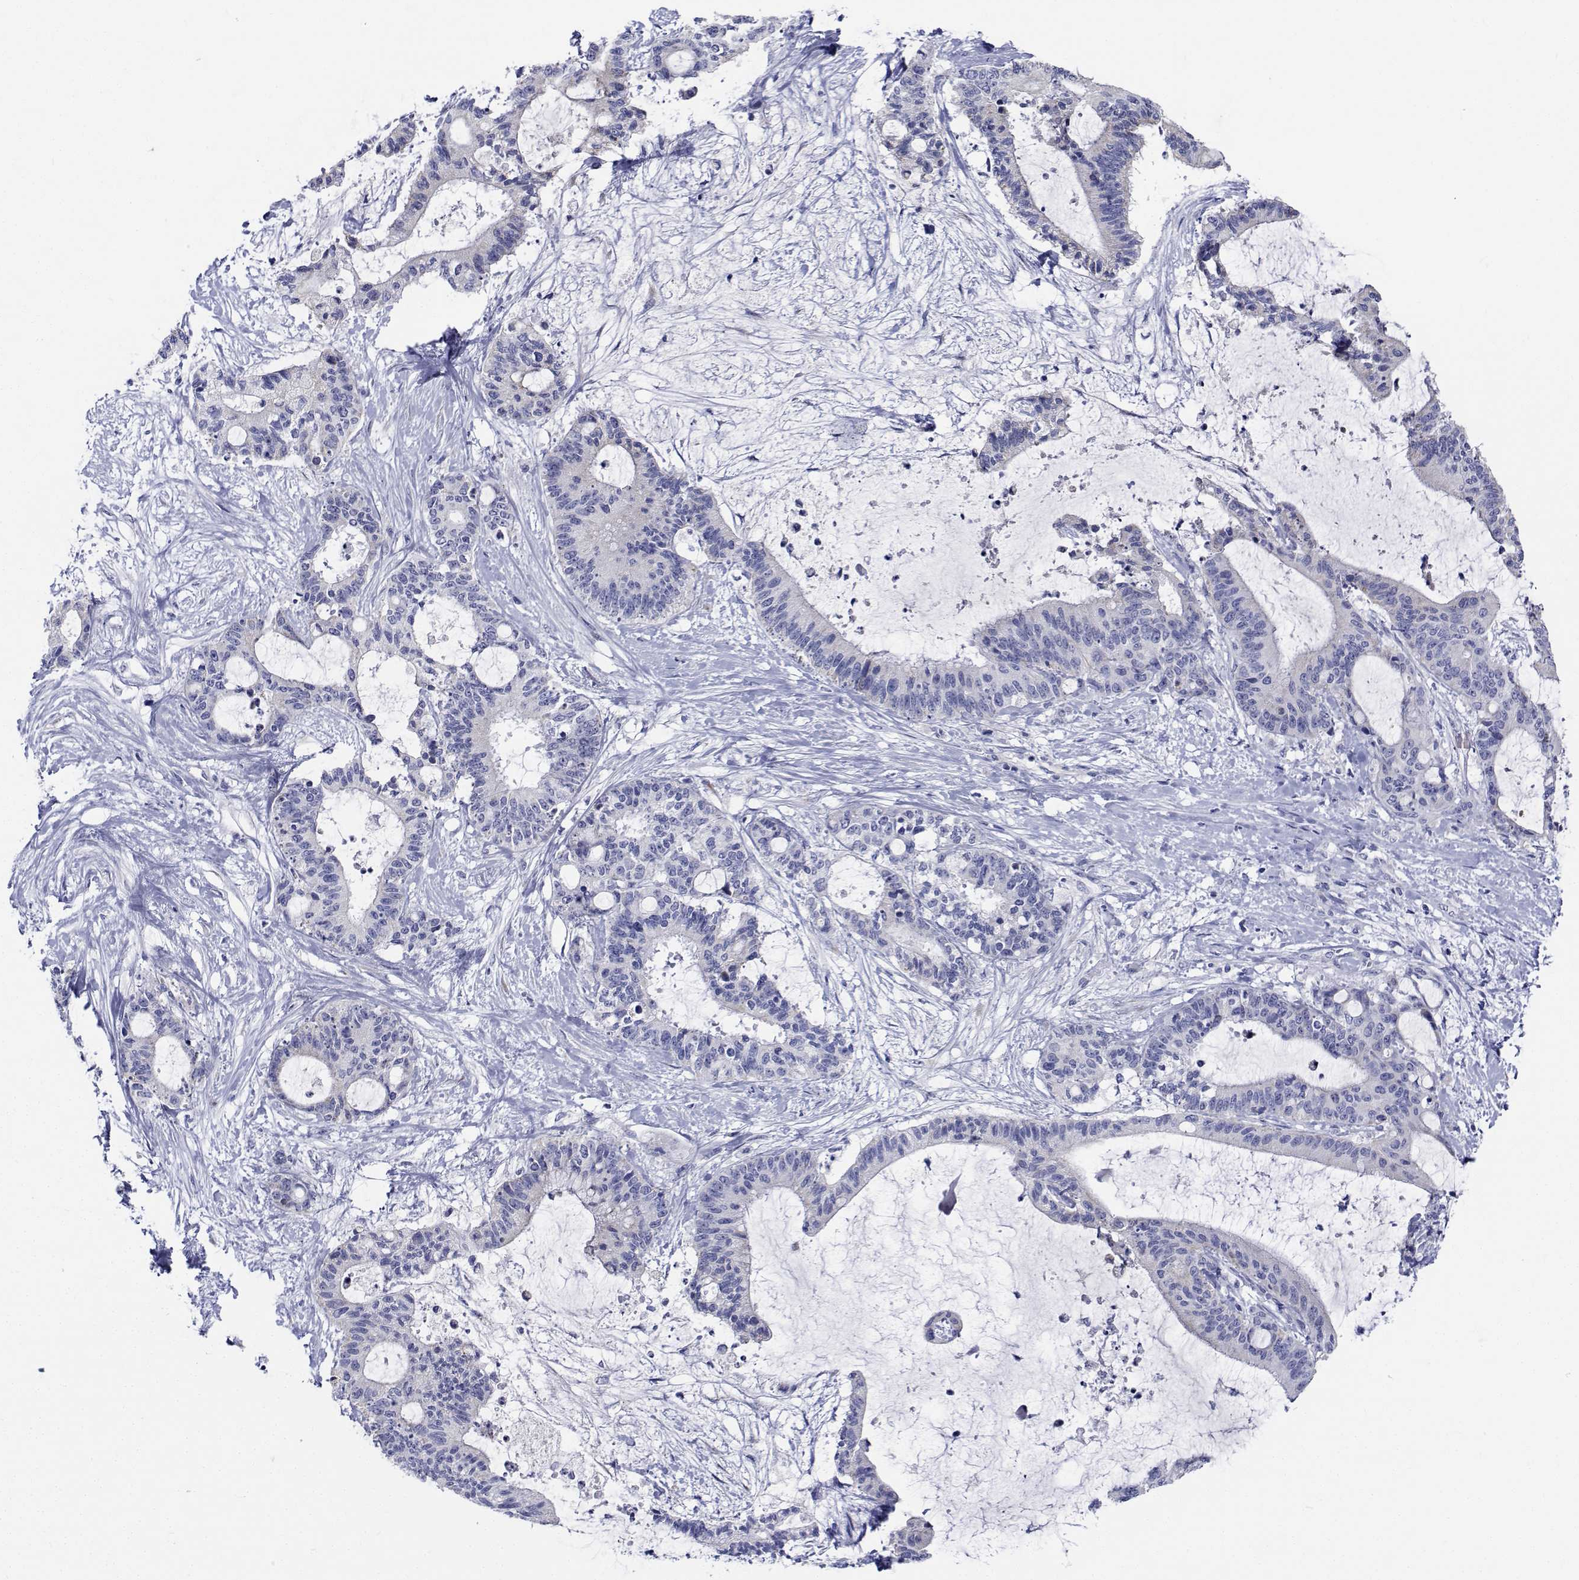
{"staining": {"intensity": "negative", "quantity": "none", "location": "none"}, "tissue": "liver cancer", "cell_type": "Tumor cells", "image_type": "cancer", "snomed": [{"axis": "morphology", "description": "Cholangiocarcinoma"}, {"axis": "topography", "description": "Liver"}], "caption": "Tumor cells are negative for brown protein staining in liver cancer (cholangiocarcinoma).", "gene": "CDHR3", "patient": {"sex": "female", "age": 73}}